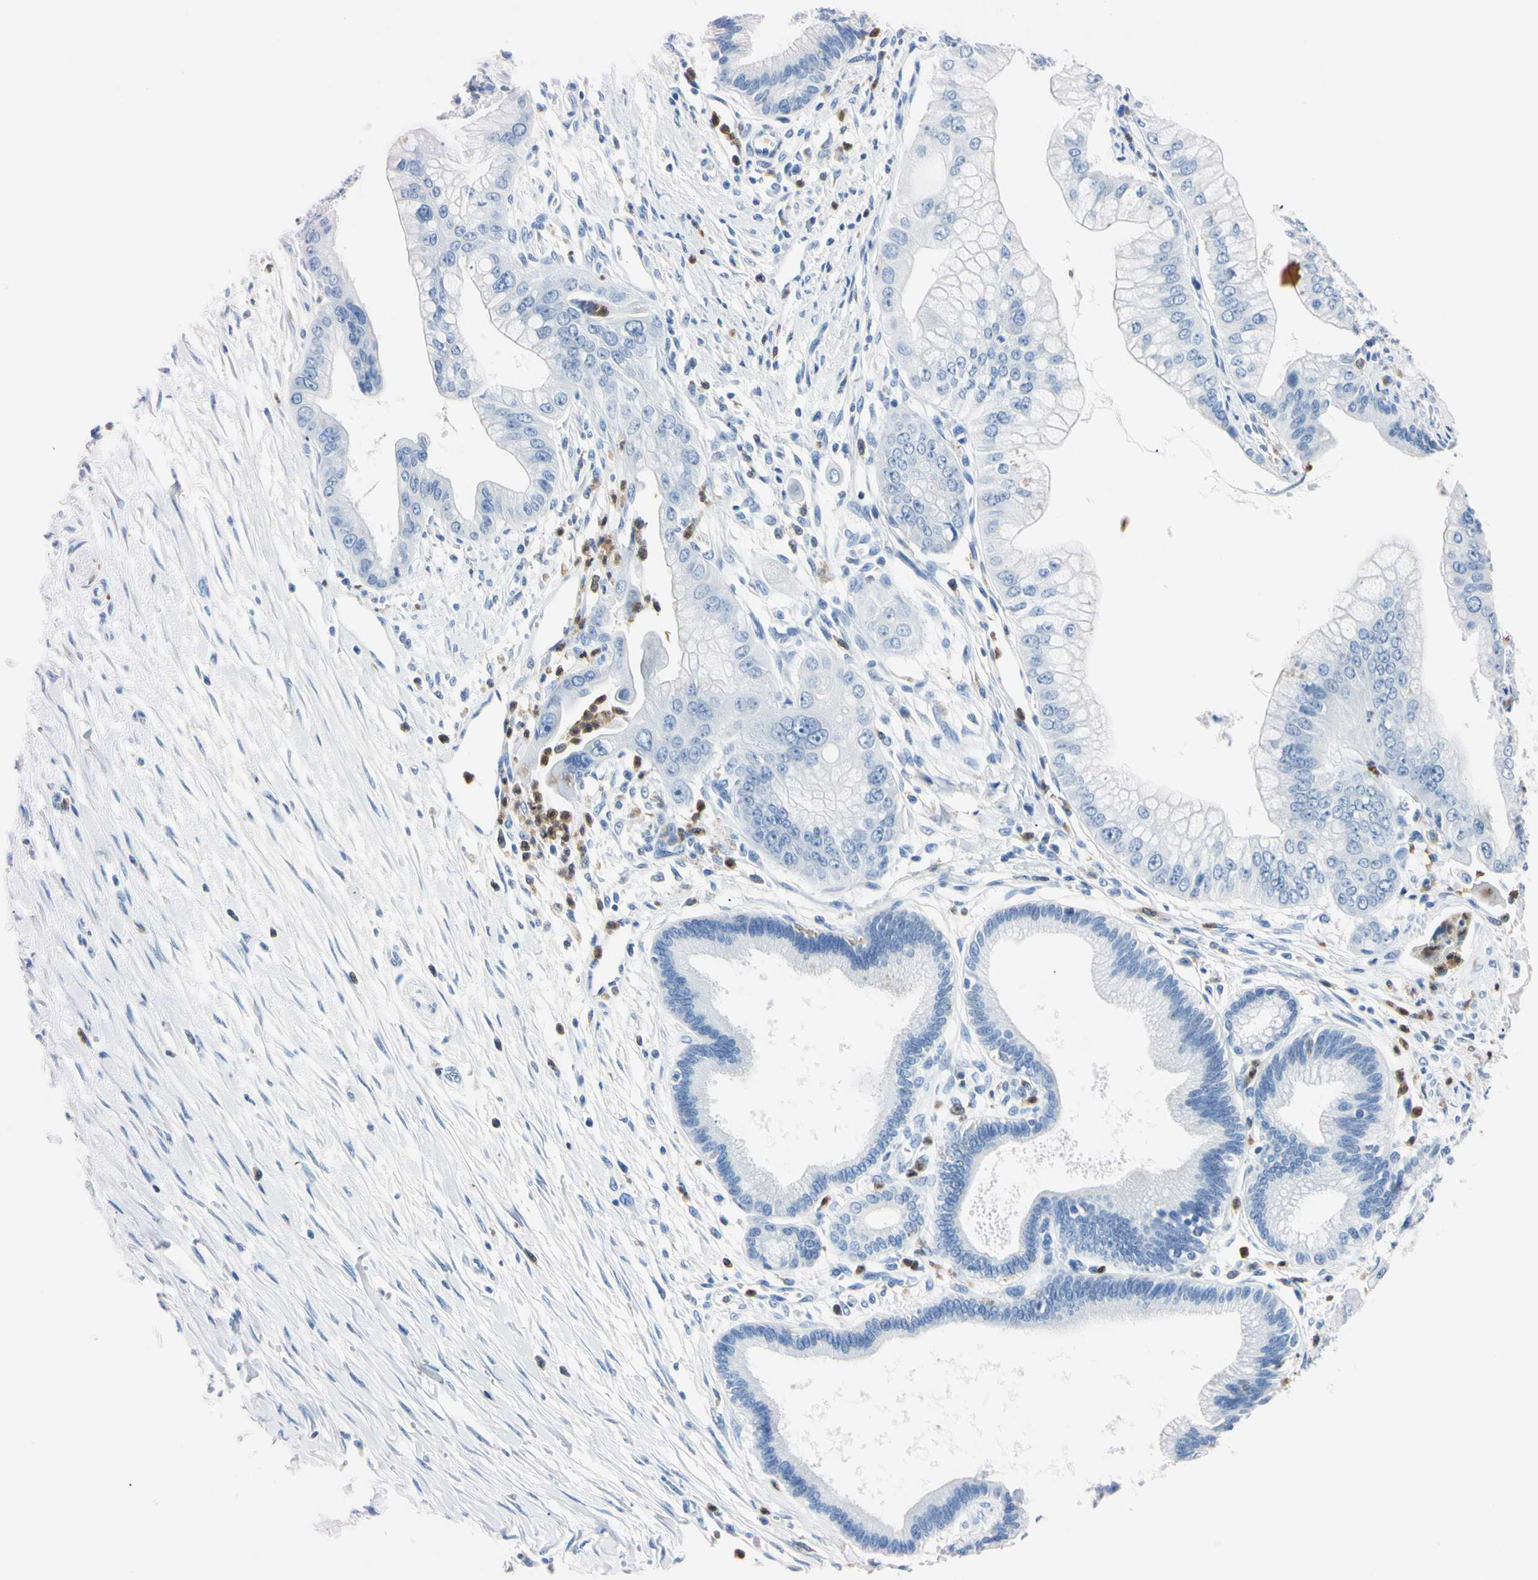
{"staining": {"intensity": "negative", "quantity": "none", "location": "none"}, "tissue": "pancreatic cancer", "cell_type": "Tumor cells", "image_type": "cancer", "snomed": [{"axis": "morphology", "description": "Adenocarcinoma, NOS"}, {"axis": "topography", "description": "Pancreas"}], "caption": "The micrograph reveals no significant expression in tumor cells of pancreatic adenocarcinoma. The staining was performed using DAB to visualize the protein expression in brown, while the nuclei were stained in blue with hematoxylin (Magnification: 20x).", "gene": "NCF4", "patient": {"sex": "male", "age": 59}}